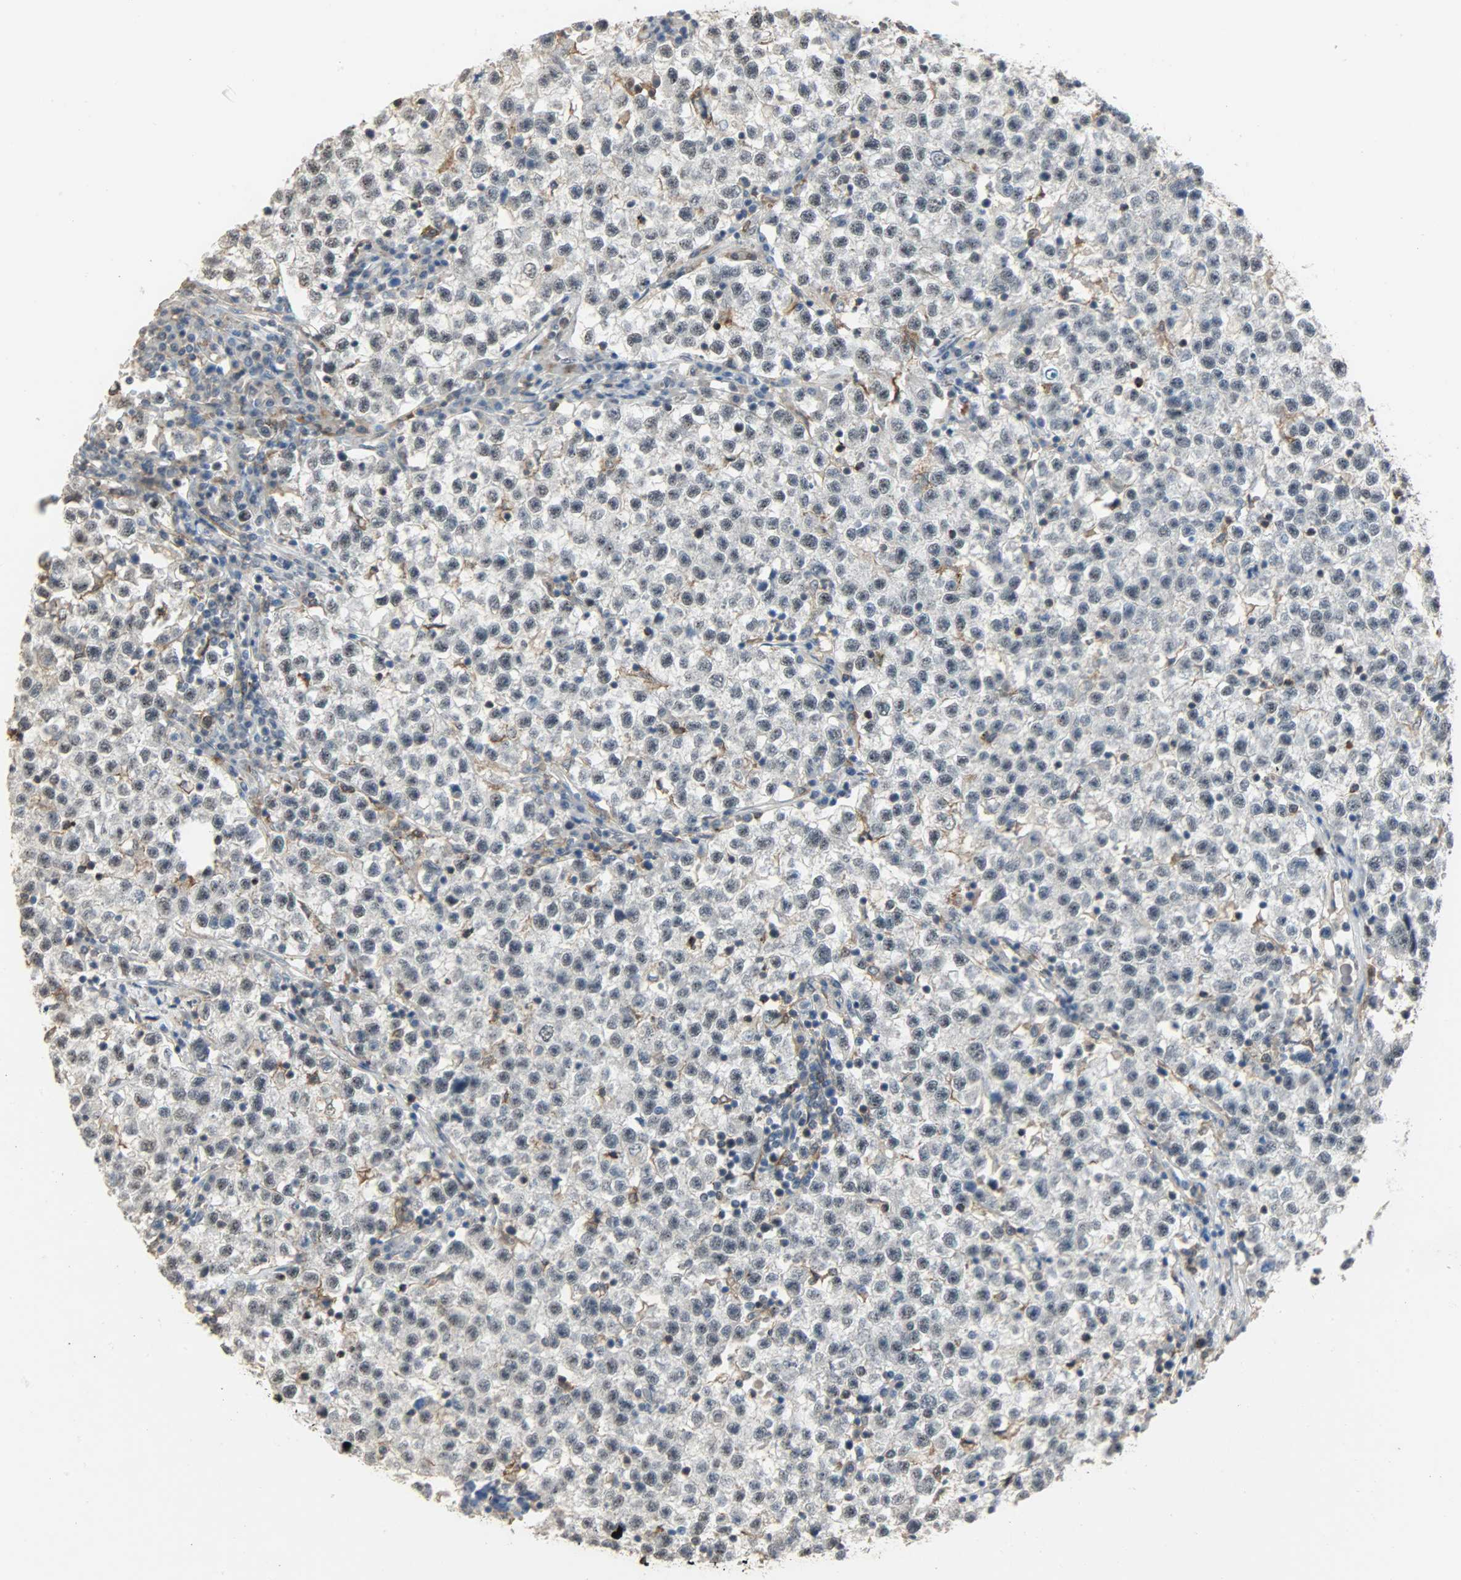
{"staining": {"intensity": "negative", "quantity": "none", "location": "none"}, "tissue": "testis cancer", "cell_type": "Tumor cells", "image_type": "cancer", "snomed": [{"axis": "morphology", "description": "Seminoma, NOS"}, {"axis": "topography", "description": "Testis"}], "caption": "This image is of testis seminoma stained with IHC to label a protein in brown with the nuclei are counter-stained blue. There is no positivity in tumor cells. (Brightfield microscopy of DAB (3,3'-diaminobenzidine) immunohistochemistry at high magnification).", "gene": "SKAP2", "patient": {"sex": "male", "age": 22}}